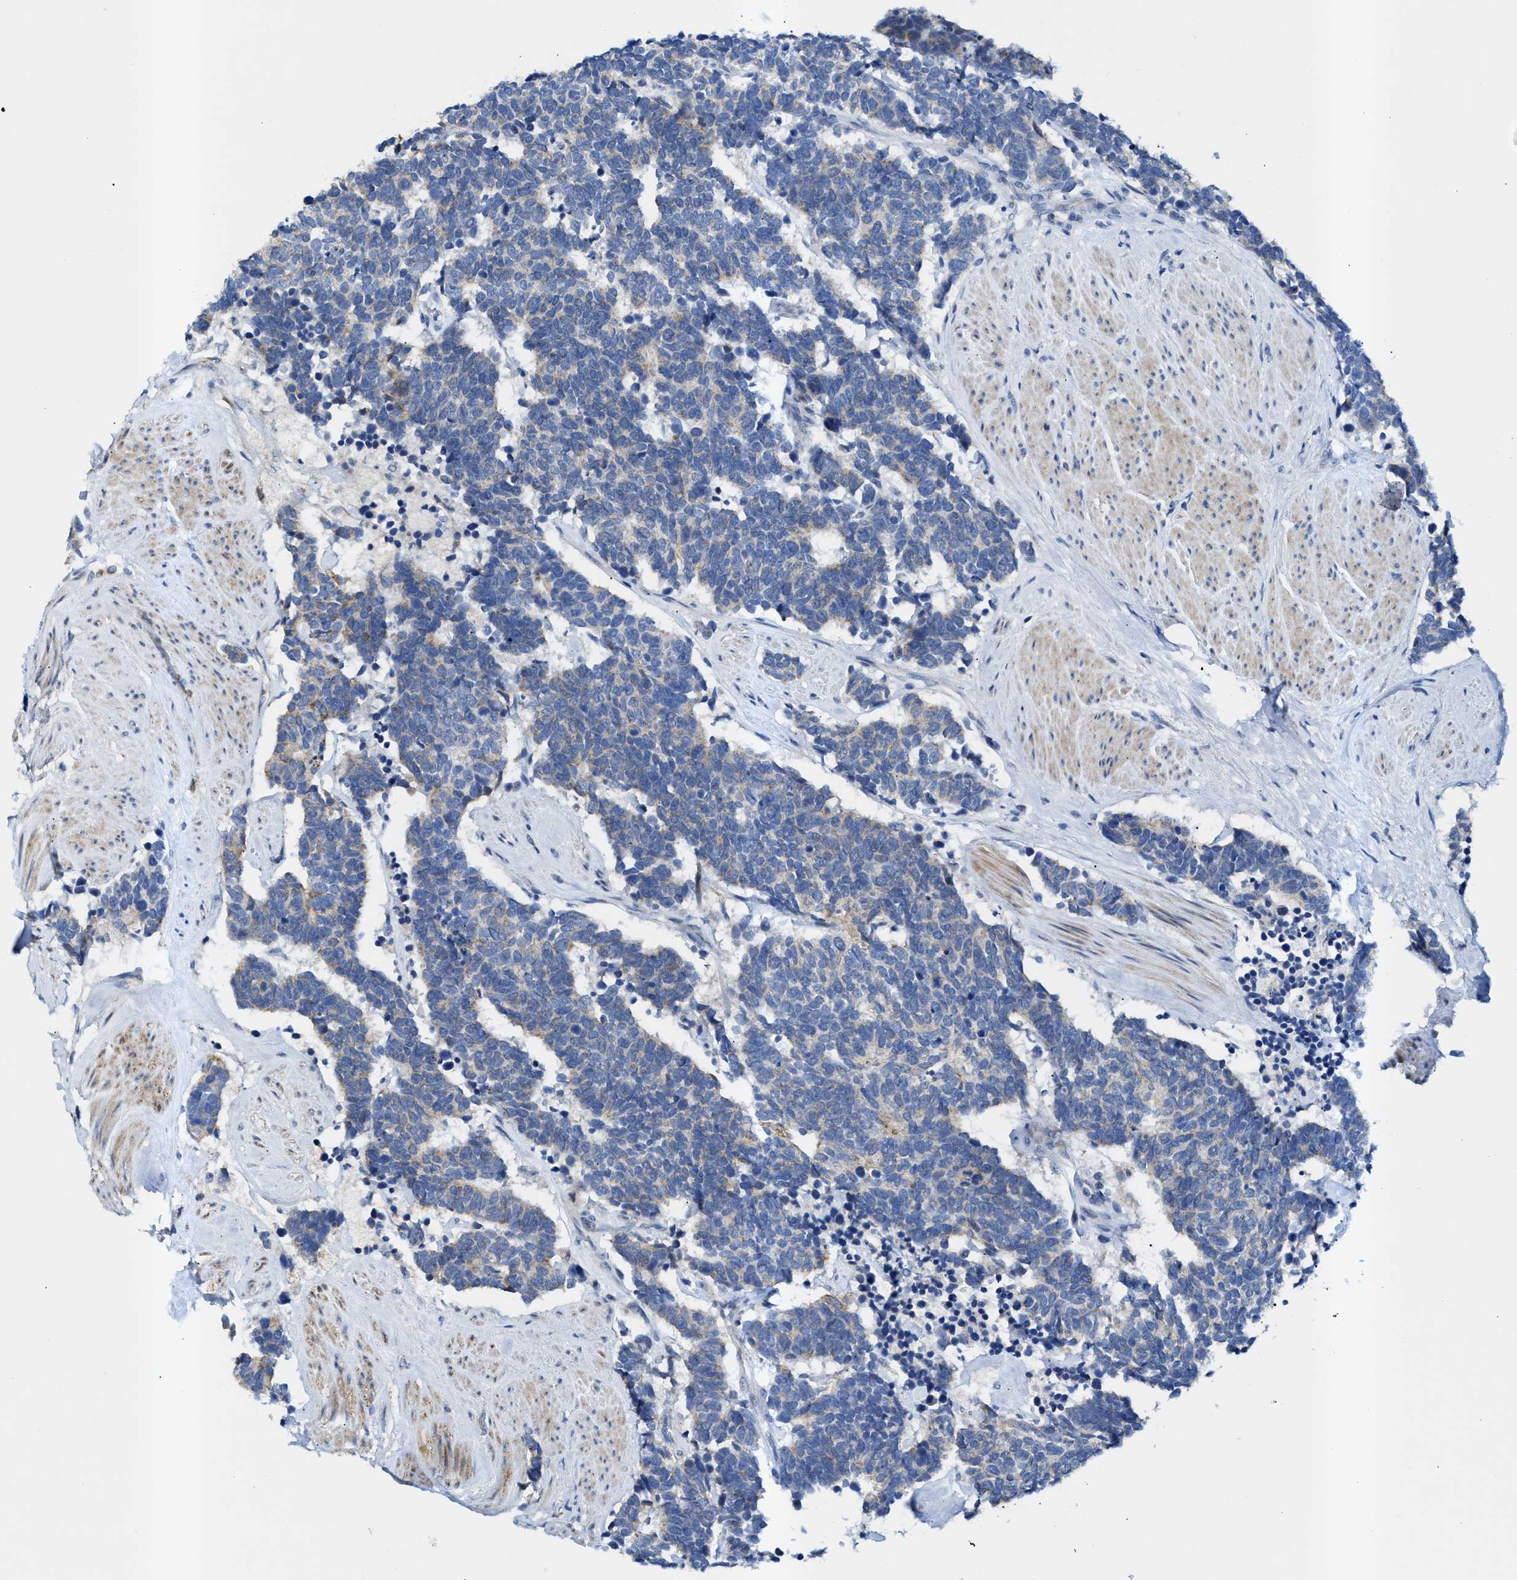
{"staining": {"intensity": "negative", "quantity": "none", "location": "none"}, "tissue": "carcinoid", "cell_type": "Tumor cells", "image_type": "cancer", "snomed": [{"axis": "morphology", "description": "Carcinoma, NOS"}, {"axis": "morphology", "description": "Carcinoid, malignant, NOS"}, {"axis": "topography", "description": "Urinary bladder"}], "caption": "Tumor cells show no significant expression in carcinoid.", "gene": "JAG1", "patient": {"sex": "male", "age": 57}}